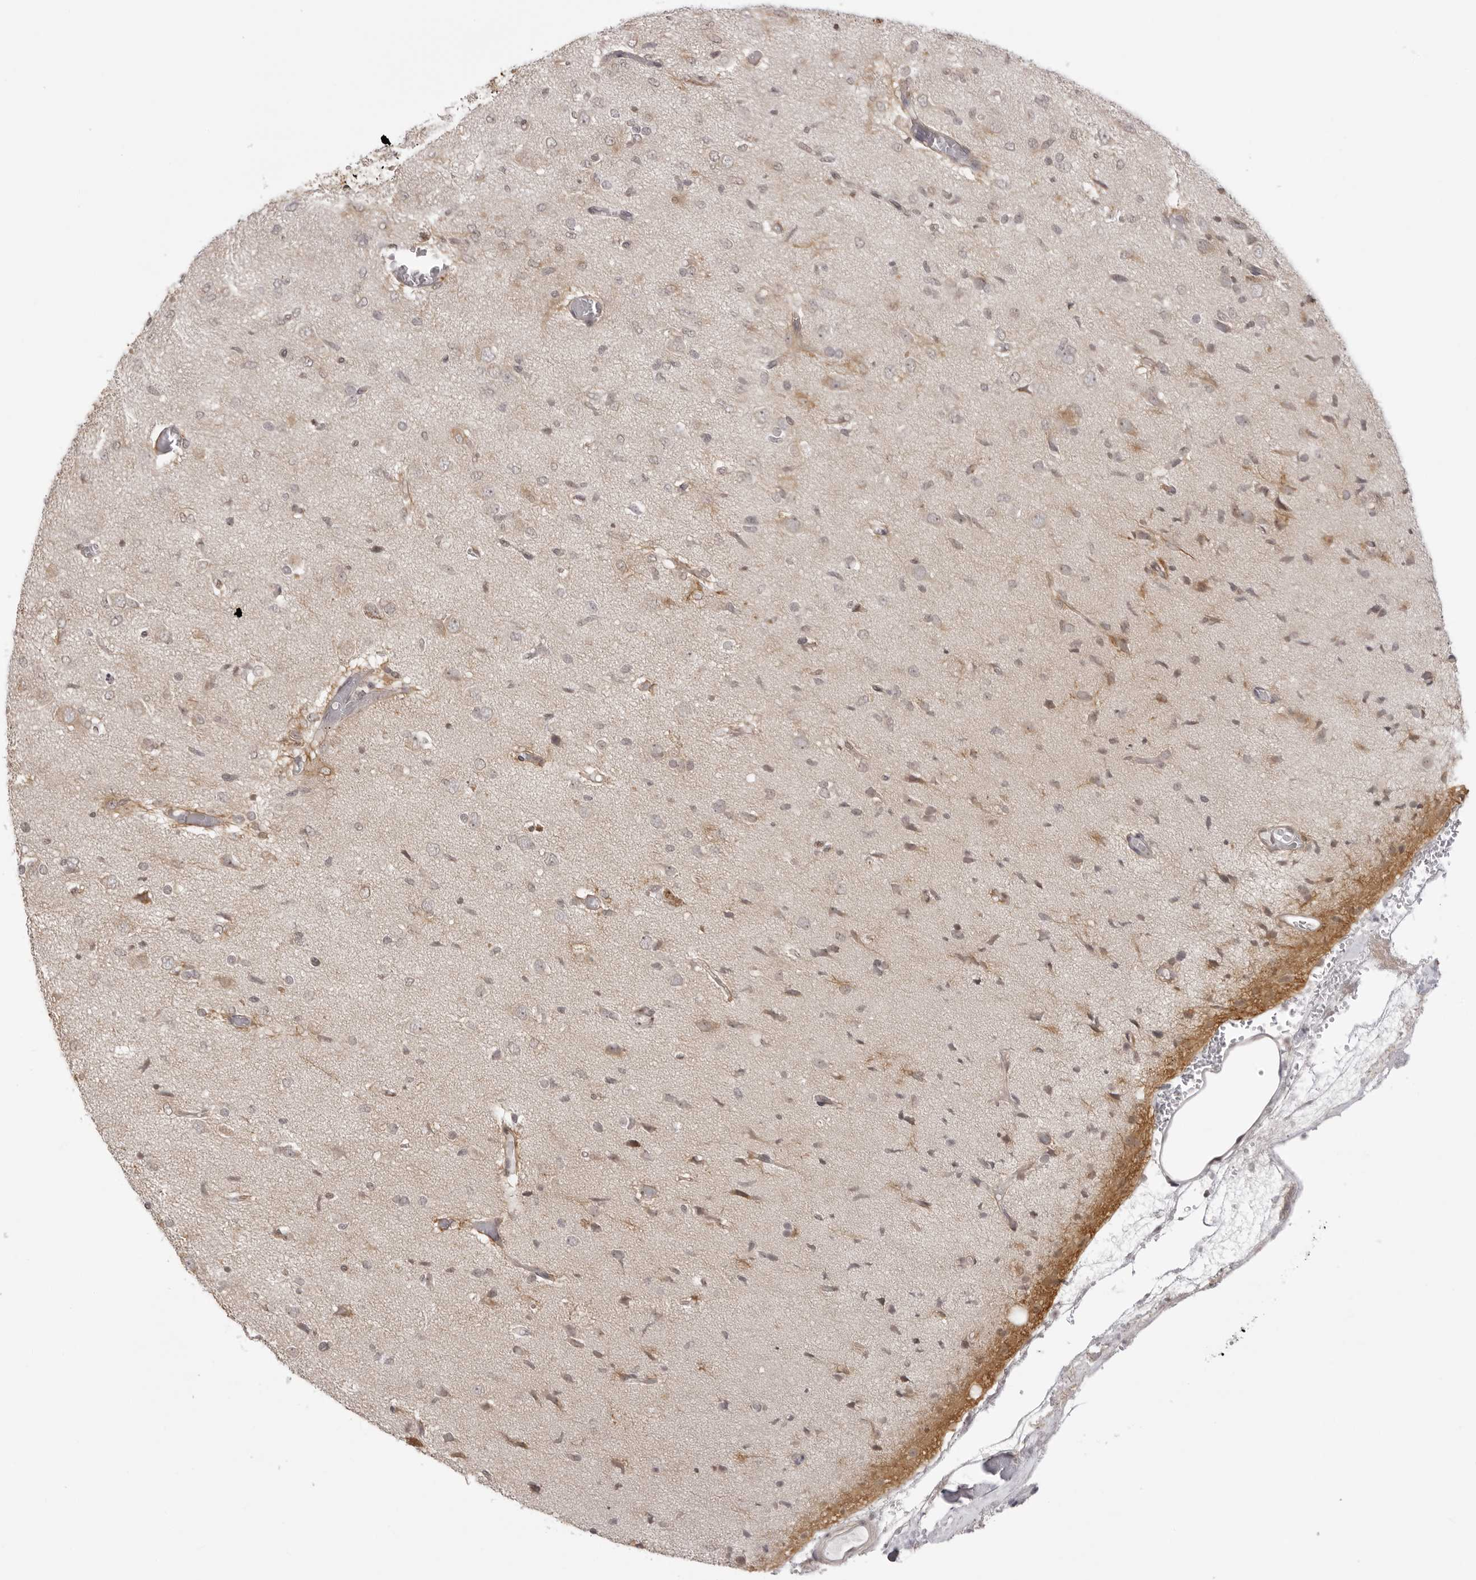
{"staining": {"intensity": "weak", "quantity": "<25%", "location": "cytoplasmic/membranous"}, "tissue": "glioma", "cell_type": "Tumor cells", "image_type": "cancer", "snomed": [{"axis": "morphology", "description": "Glioma, malignant, High grade"}, {"axis": "topography", "description": "Brain"}], "caption": "DAB (3,3'-diaminobenzidine) immunohistochemical staining of glioma exhibits no significant expression in tumor cells.", "gene": "ZC3H11A", "patient": {"sex": "female", "age": 59}}